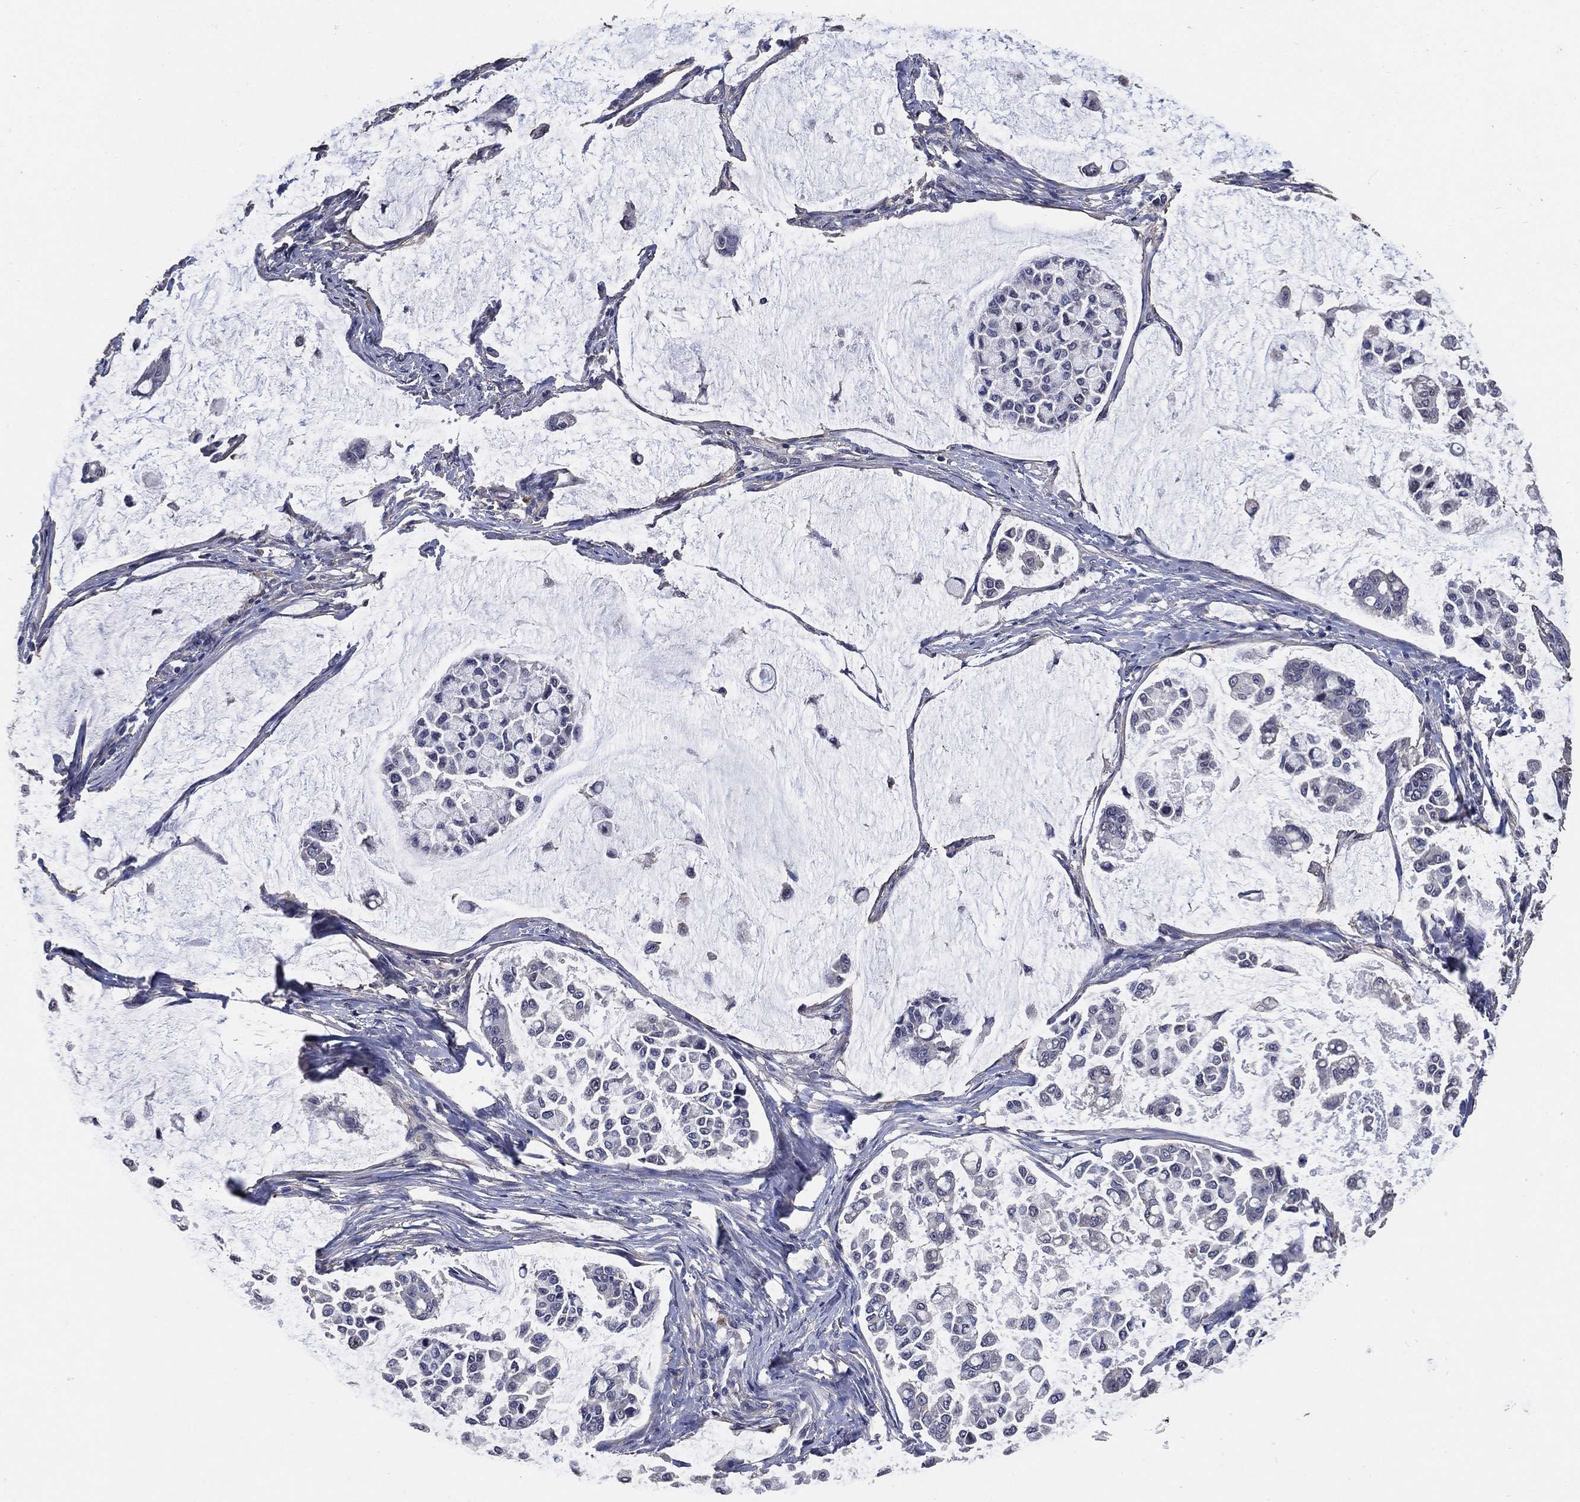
{"staining": {"intensity": "negative", "quantity": "none", "location": "none"}, "tissue": "stomach cancer", "cell_type": "Tumor cells", "image_type": "cancer", "snomed": [{"axis": "morphology", "description": "Adenocarcinoma, NOS"}, {"axis": "topography", "description": "Stomach"}], "caption": "This is an IHC image of human stomach adenocarcinoma. There is no expression in tumor cells.", "gene": "KLK5", "patient": {"sex": "male", "age": 82}}